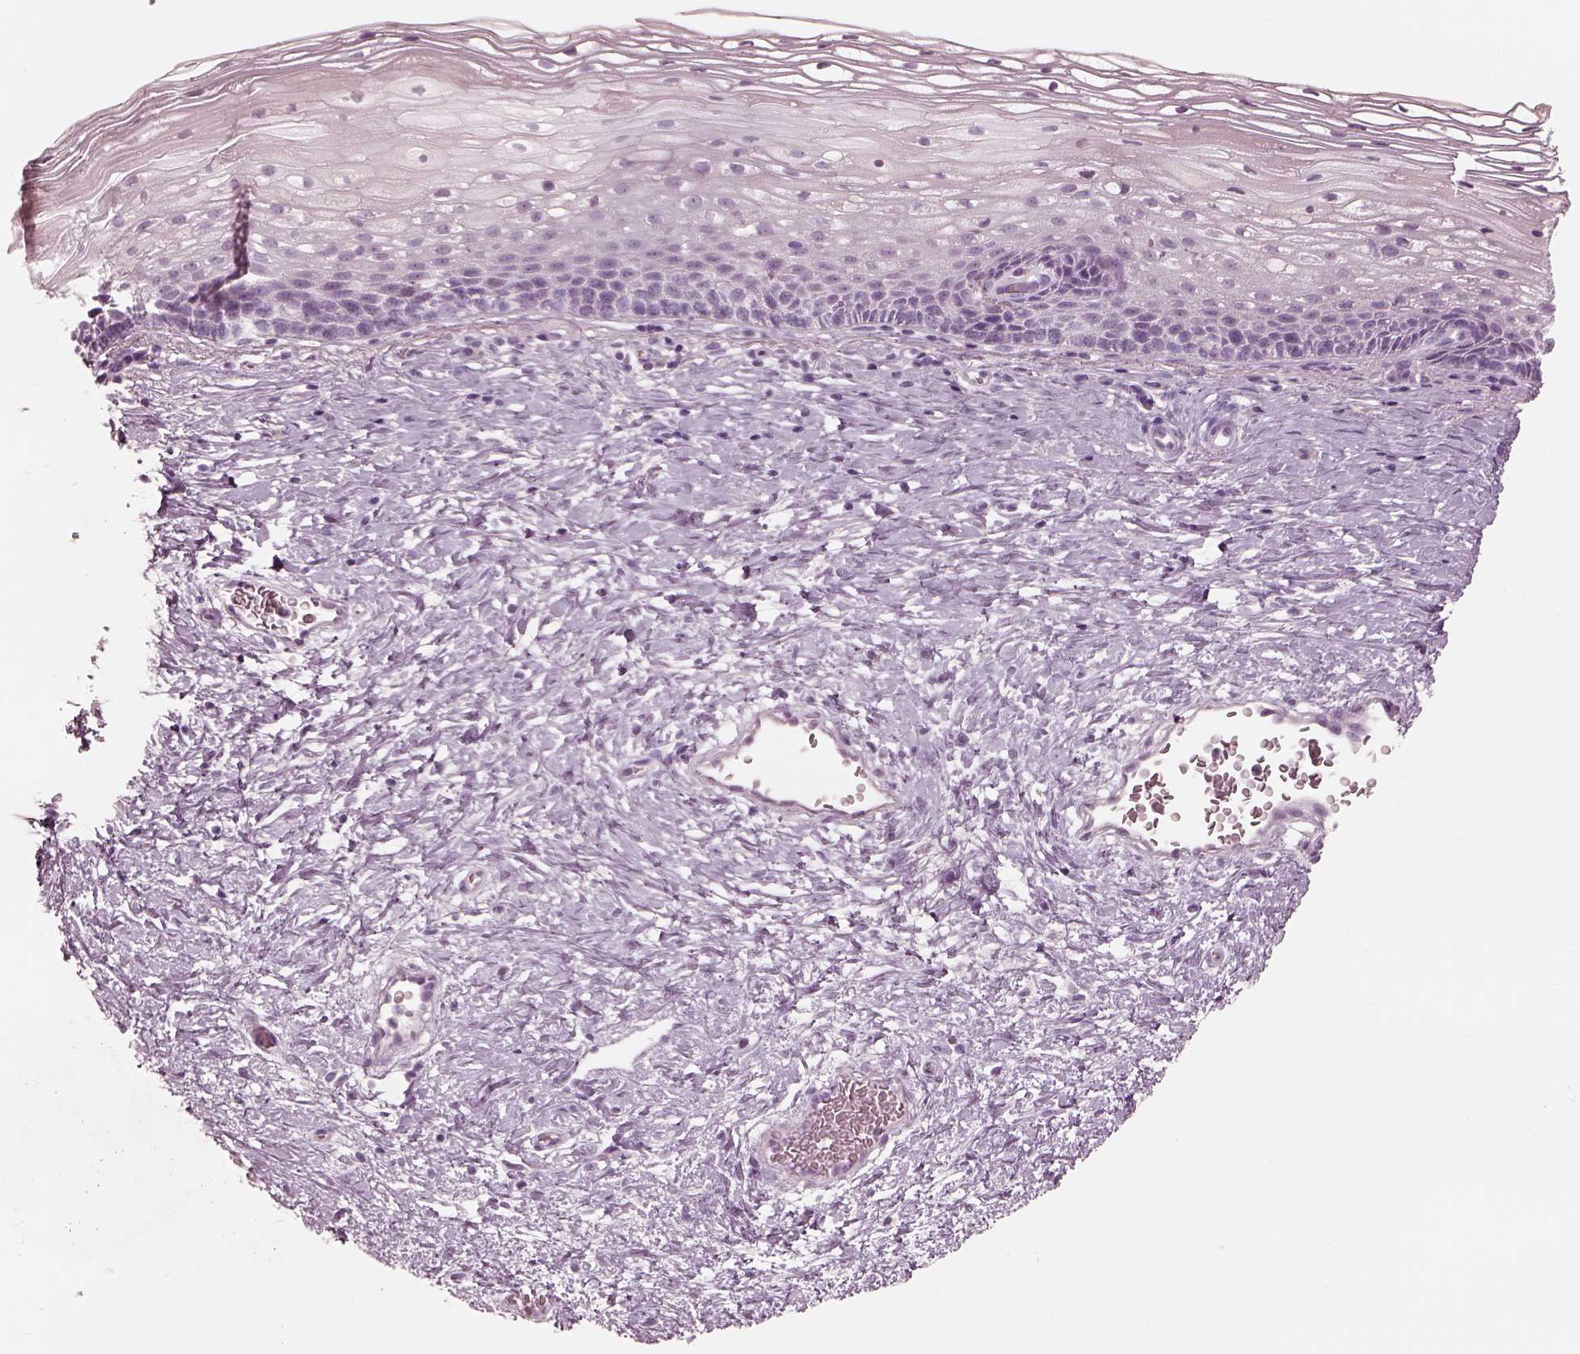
{"staining": {"intensity": "negative", "quantity": "none", "location": "none"}, "tissue": "cervix", "cell_type": "Glandular cells", "image_type": "normal", "snomed": [{"axis": "morphology", "description": "Normal tissue, NOS"}, {"axis": "topography", "description": "Cervix"}], "caption": "Immunohistochemistry of unremarkable cervix displays no expression in glandular cells. Brightfield microscopy of immunohistochemistry stained with DAB (3,3'-diaminobenzidine) (brown) and hematoxylin (blue), captured at high magnification.", "gene": "RSPH9", "patient": {"sex": "female", "age": 34}}